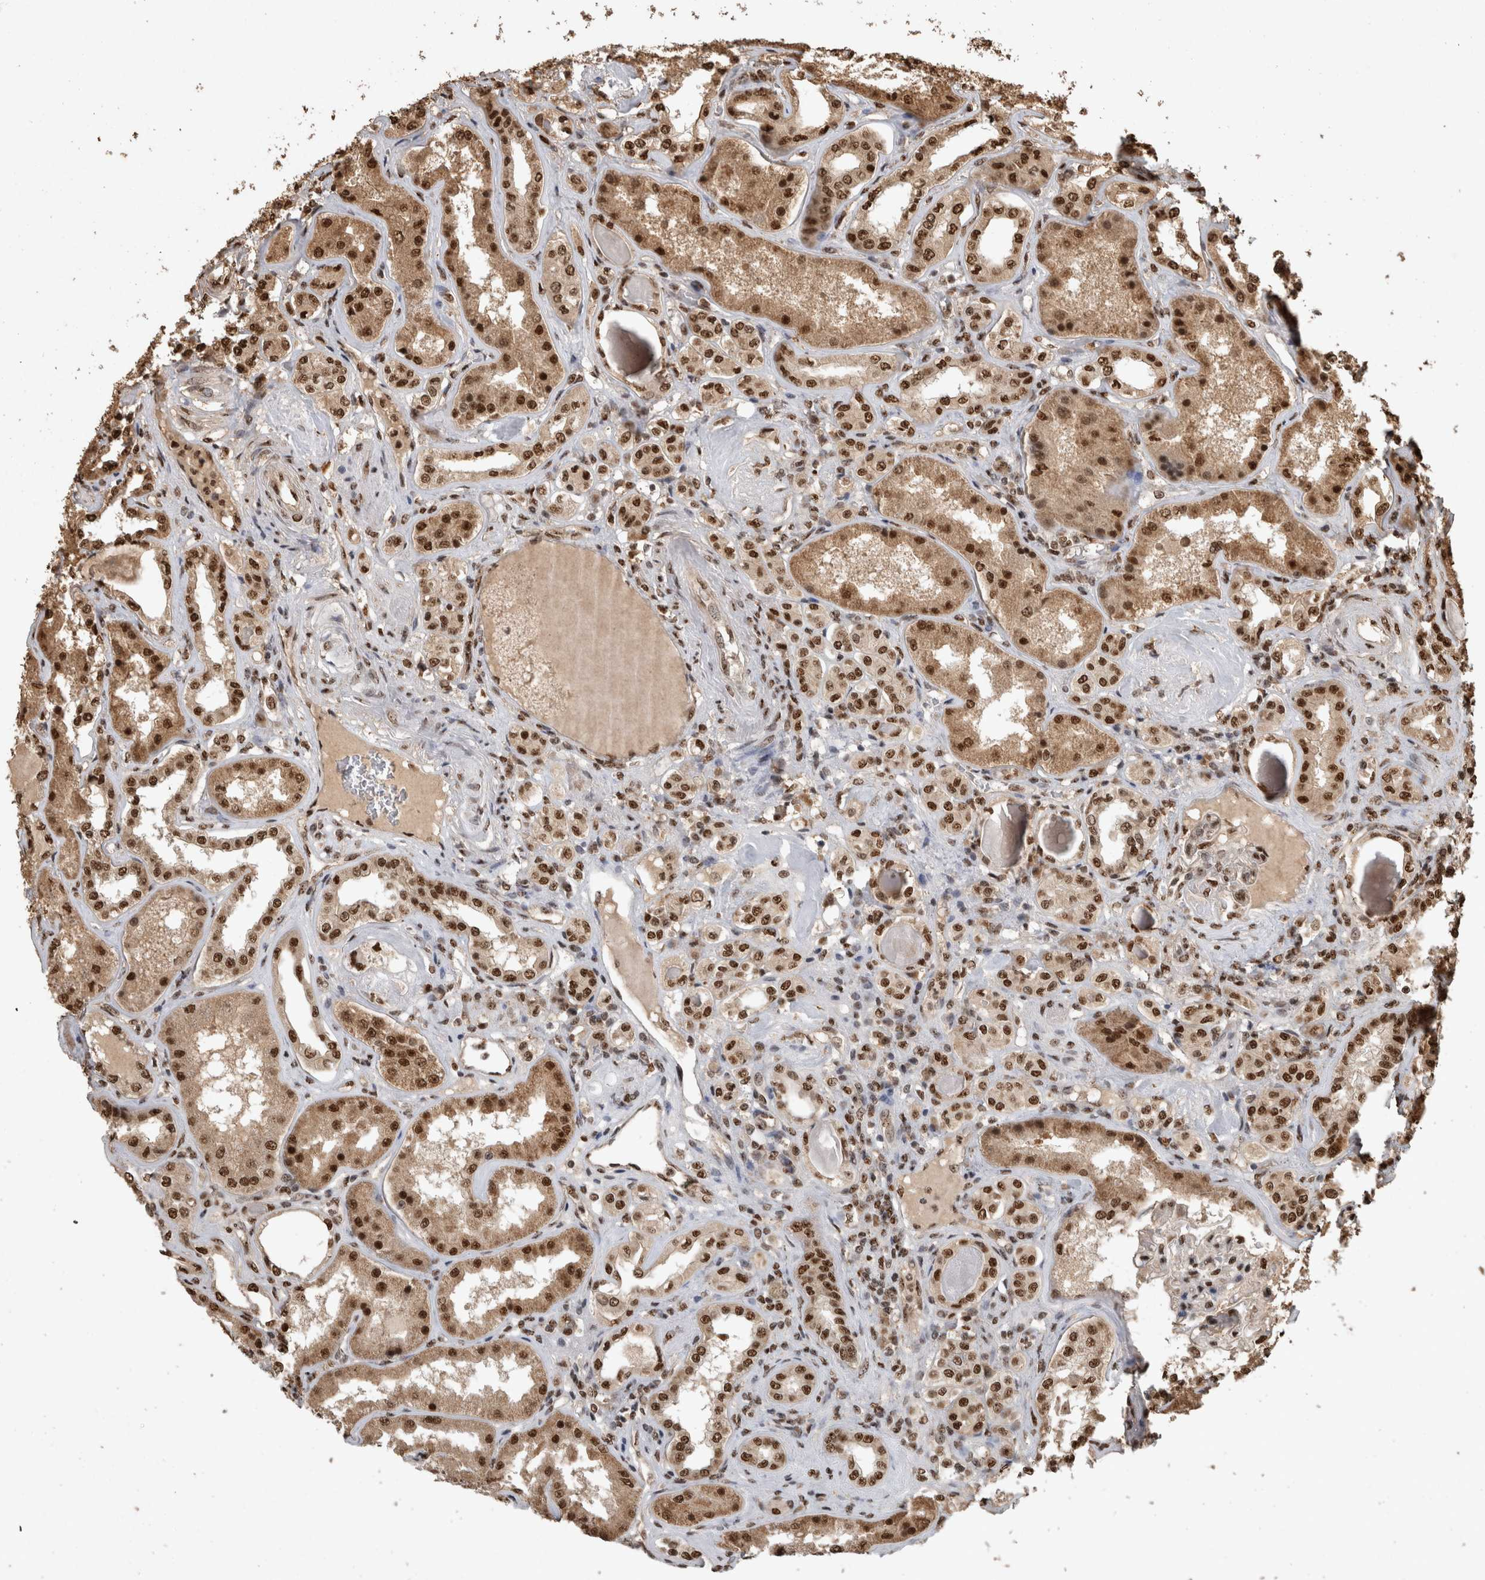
{"staining": {"intensity": "strong", "quantity": ">75%", "location": "nuclear"}, "tissue": "kidney", "cell_type": "Cells in glomeruli", "image_type": "normal", "snomed": [{"axis": "morphology", "description": "Normal tissue, NOS"}, {"axis": "topography", "description": "Kidney"}], "caption": "The immunohistochemical stain shows strong nuclear positivity in cells in glomeruli of benign kidney.", "gene": "RAD50", "patient": {"sex": "female", "age": 56}}